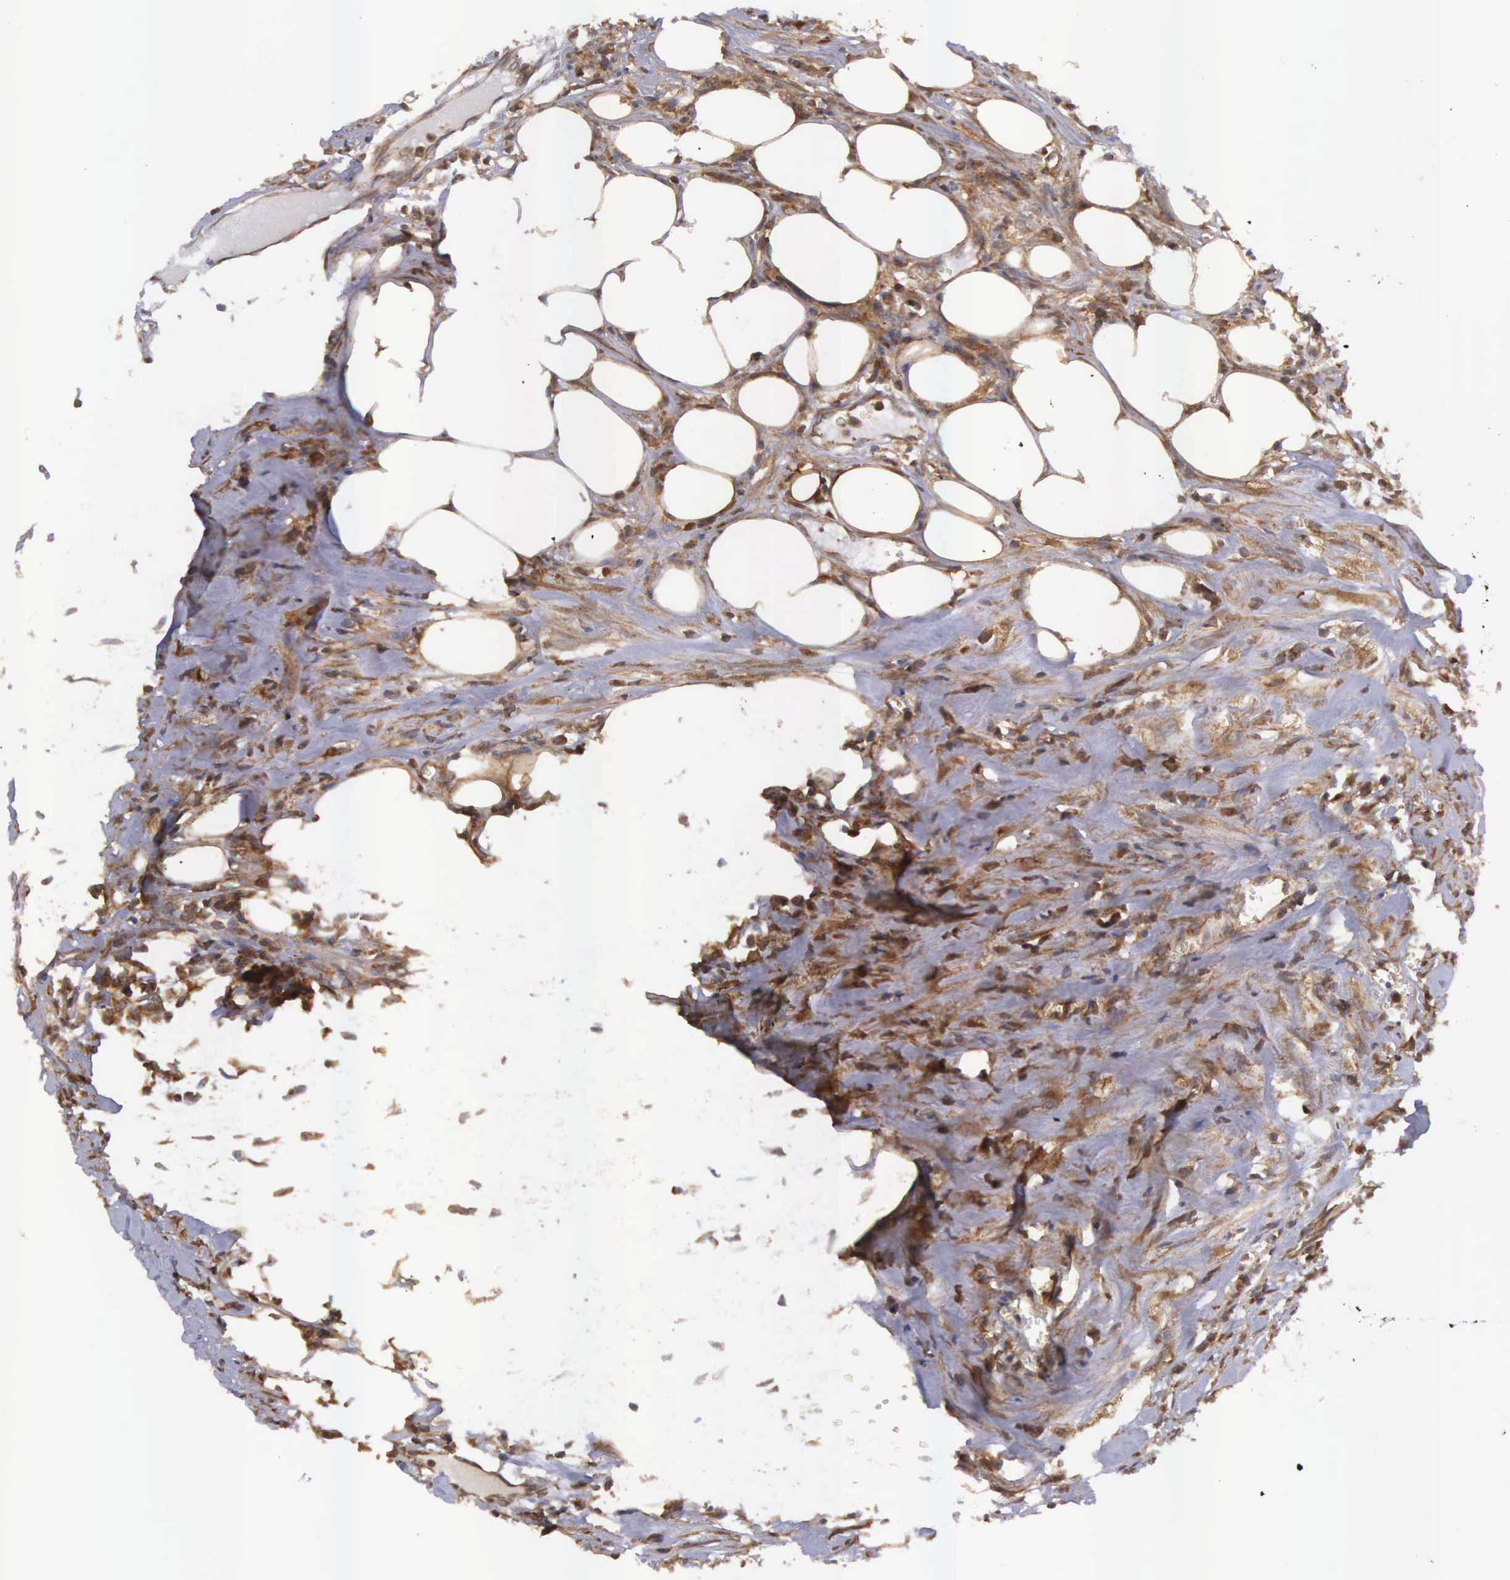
{"staining": {"intensity": "strong", "quantity": ">75%", "location": "cytoplasmic/membranous,nuclear"}, "tissue": "colorectal cancer", "cell_type": "Tumor cells", "image_type": "cancer", "snomed": [{"axis": "morphology", "description": "Adenocarcinoma, NOS"}, {"axis": "topography", "description": "Colon"}], "caption": "Colorectal adenocarcinoma stained for a protein (brown) demonstrates strong cytoplasmic/membranous and nuclear positive positivity in about >75% of tumor cells.", "gene": "DHRS1", "patient": {"sex": "male", "age": 55}}